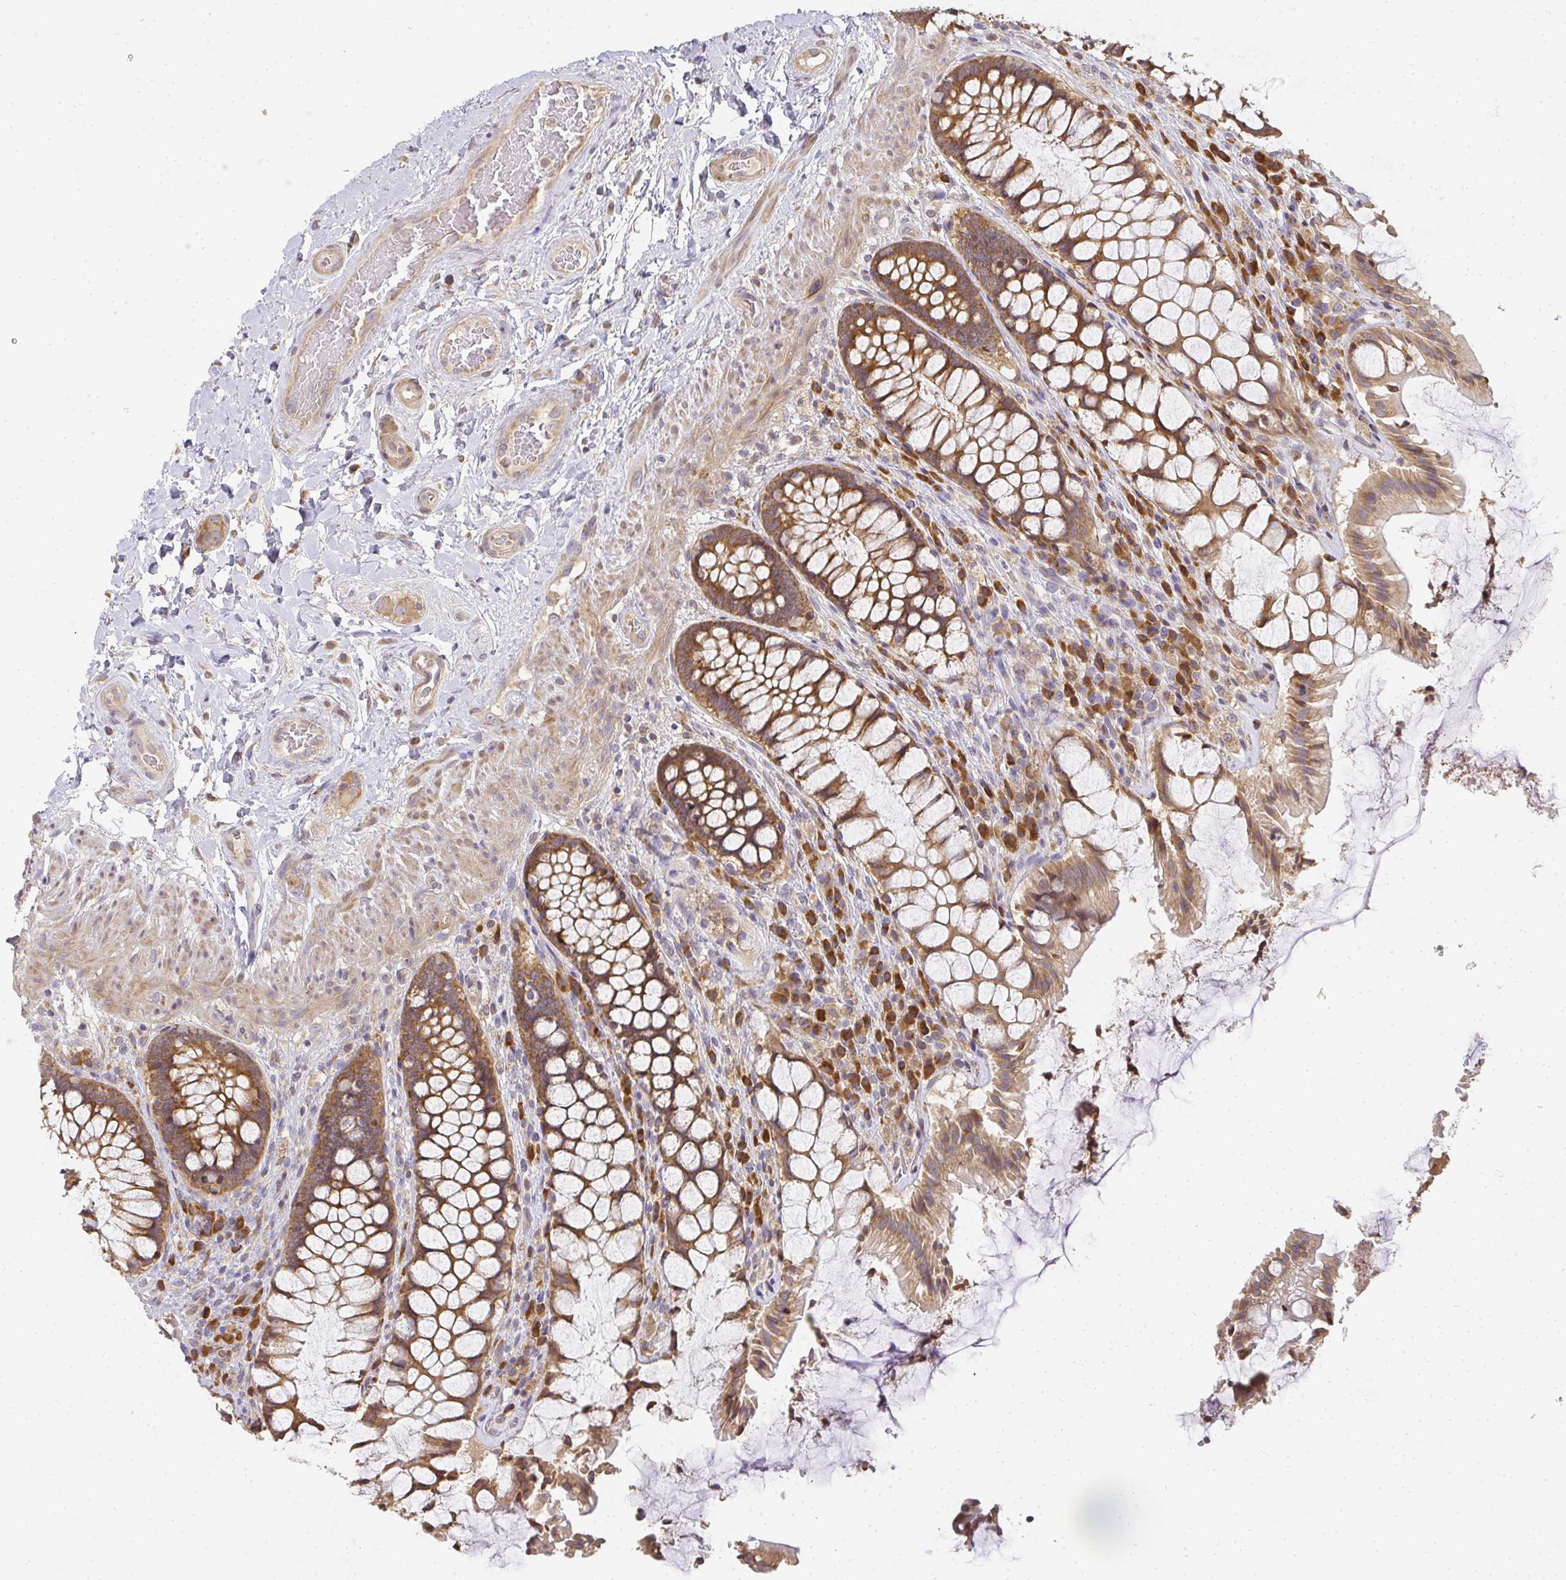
{"staining": {"intensity": "moderate", "quantity": ">75%", "location": "cytoplasmic/membranous"}, "tissue": "rectum", "cell_type": "Glandular cells", "image_type": "normal", "snomed": [{"axis": "morphology", "description": "Normal tissue, NOS"}, {"axis": "topography", "description": "Rectum"}], "caption": "A brown stain shows moderate cytoplasmic/membranous staining of a protein in glandular cells of normal human rectum.", "gene": "SLC35B3", "patient": {"sex": "female", "age": 58}}